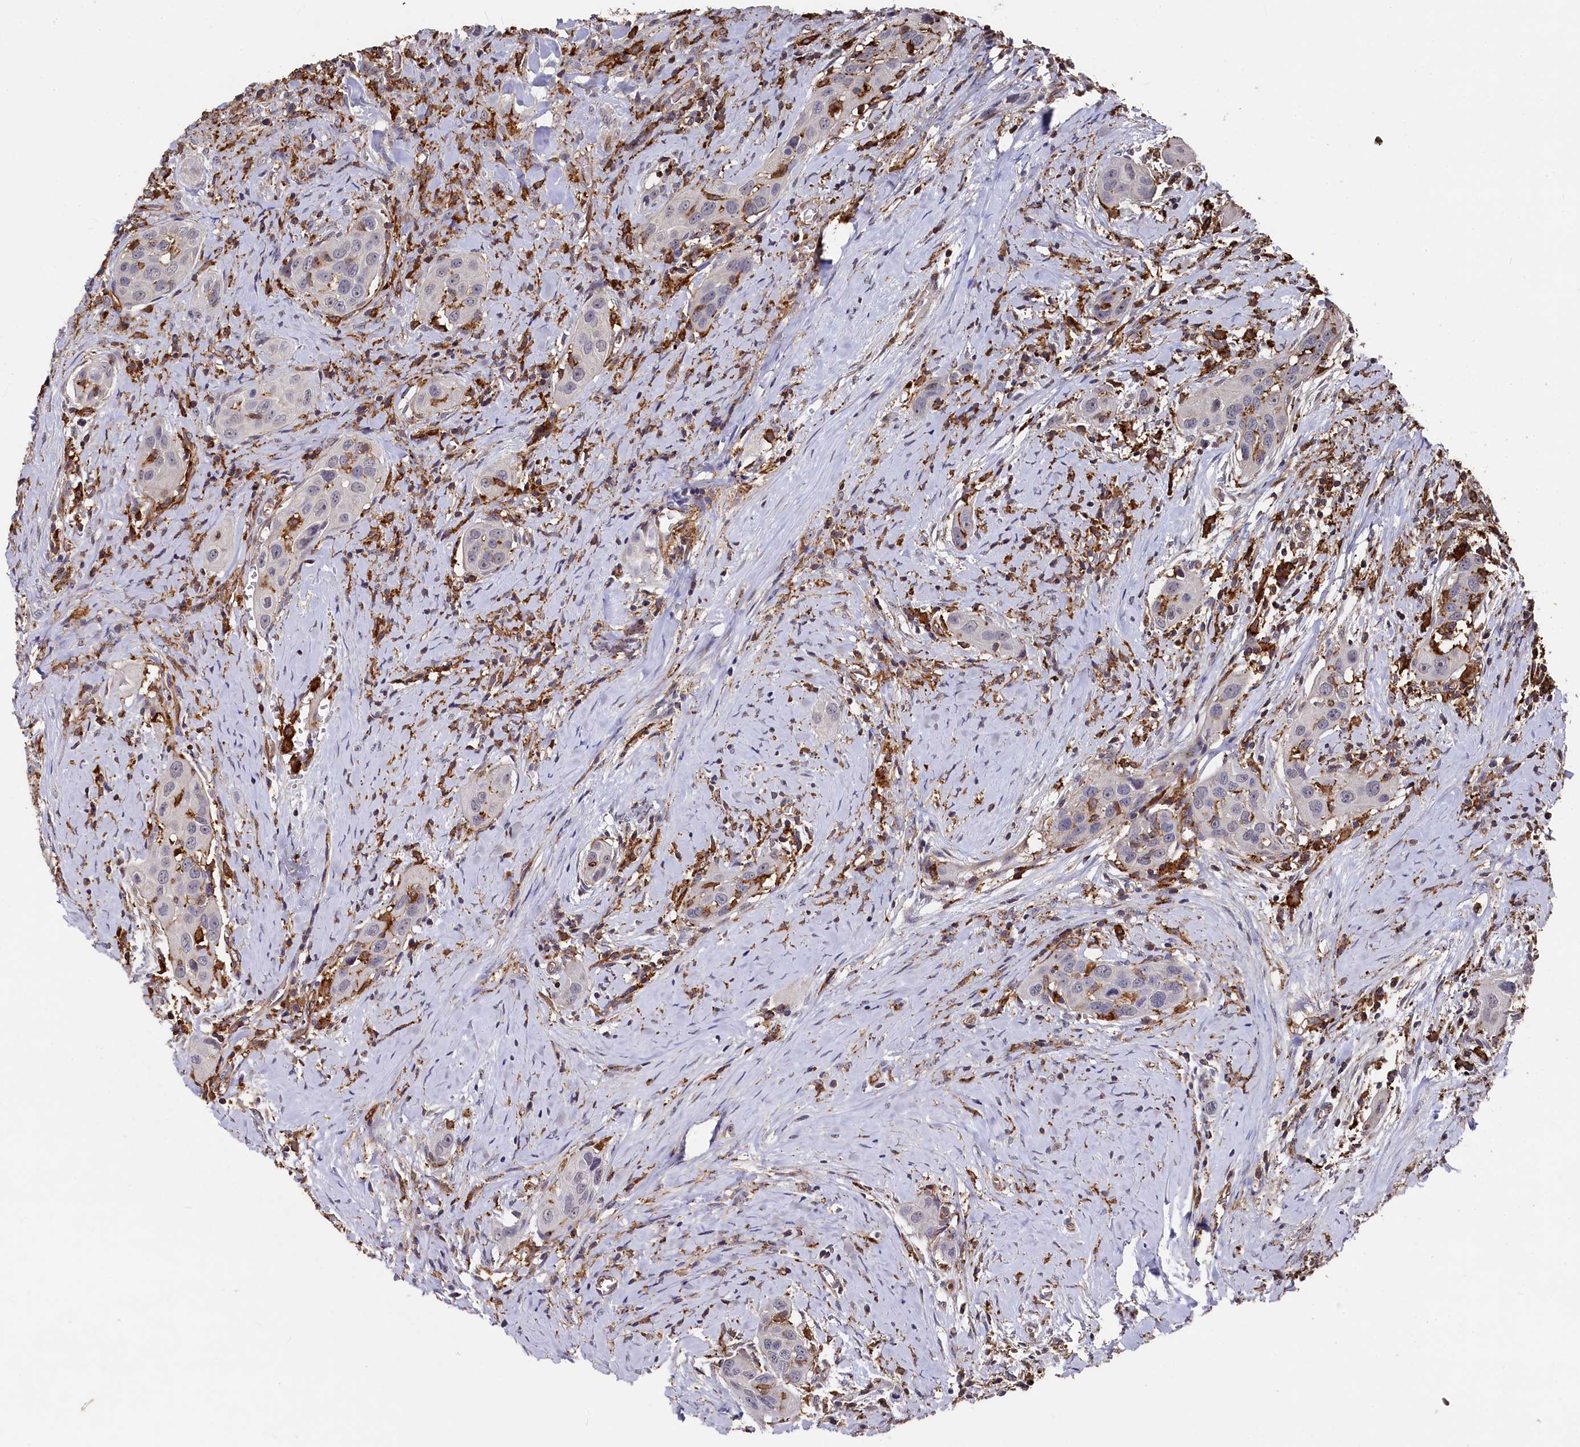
{"staining": {"intensity": "negative", "quantity": "none", "location": "none"}, "tissue": "head and neck cancer", "cell_type": "Tumor cells", "image_type": "cancer", "snomed": [{"axis": "morphology", "description": "Squamous cell carcinoma, NOS"}, {"axis": "topography", "description": "Oral tissue"}, {"axis": "topography", "description": "Head-Neck"}], "caption": "Photomicrograph shows no significant protein staining in tumor cells of head and neck cancer (squamous cell carcinoma). The staining was performed using DAB (3,3'-diaminobenzidine) to visualize the protein expression in brown, while the nuclei were stained in blue with hematoxylin (Magnification: 20x).", "gene": "PLEKHO2", "patient": {"sex": "female", "age": 50}}